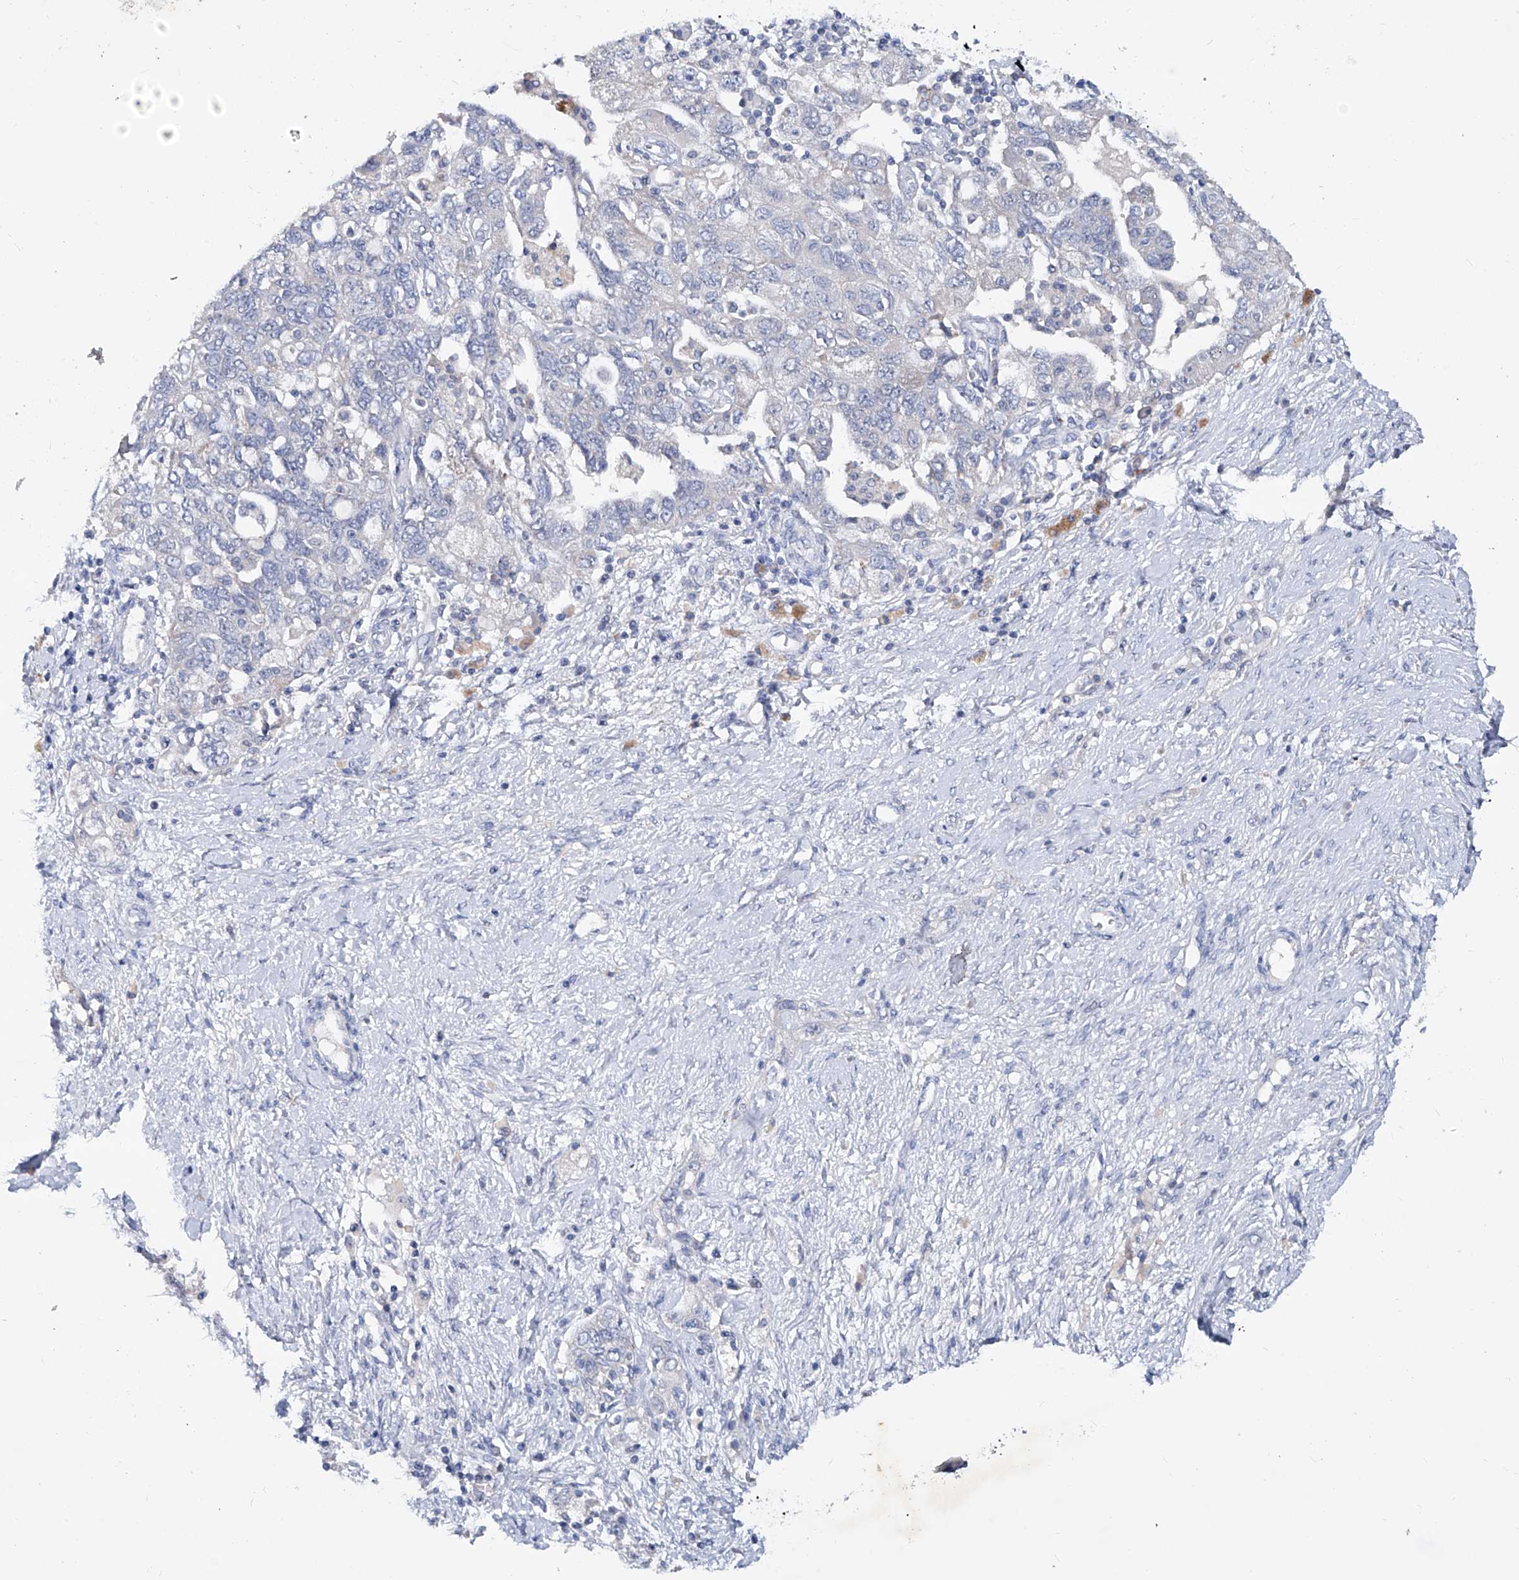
{"staining": {"intensity": "negative", "quantity": "none", "location": "none"}, "tissue": "ovarian cancer", "cell_type": "Tumor cells", "image_type": "cancer", "snomed": [{"axis": "morphology", "description": "Carcinoma, NOS"}, {"axis": "morphology", "description": "Cystadenocarcinoma, serous, NOS"}, {"axis": "topography", "description": "Ovary"}], "caption": "The immunohistochemistry image has no significant positivity in tumor cells of ovarian cancer tissue.", "gene": "KLHL17", "patient": {"sex": "female", "age": 69}}